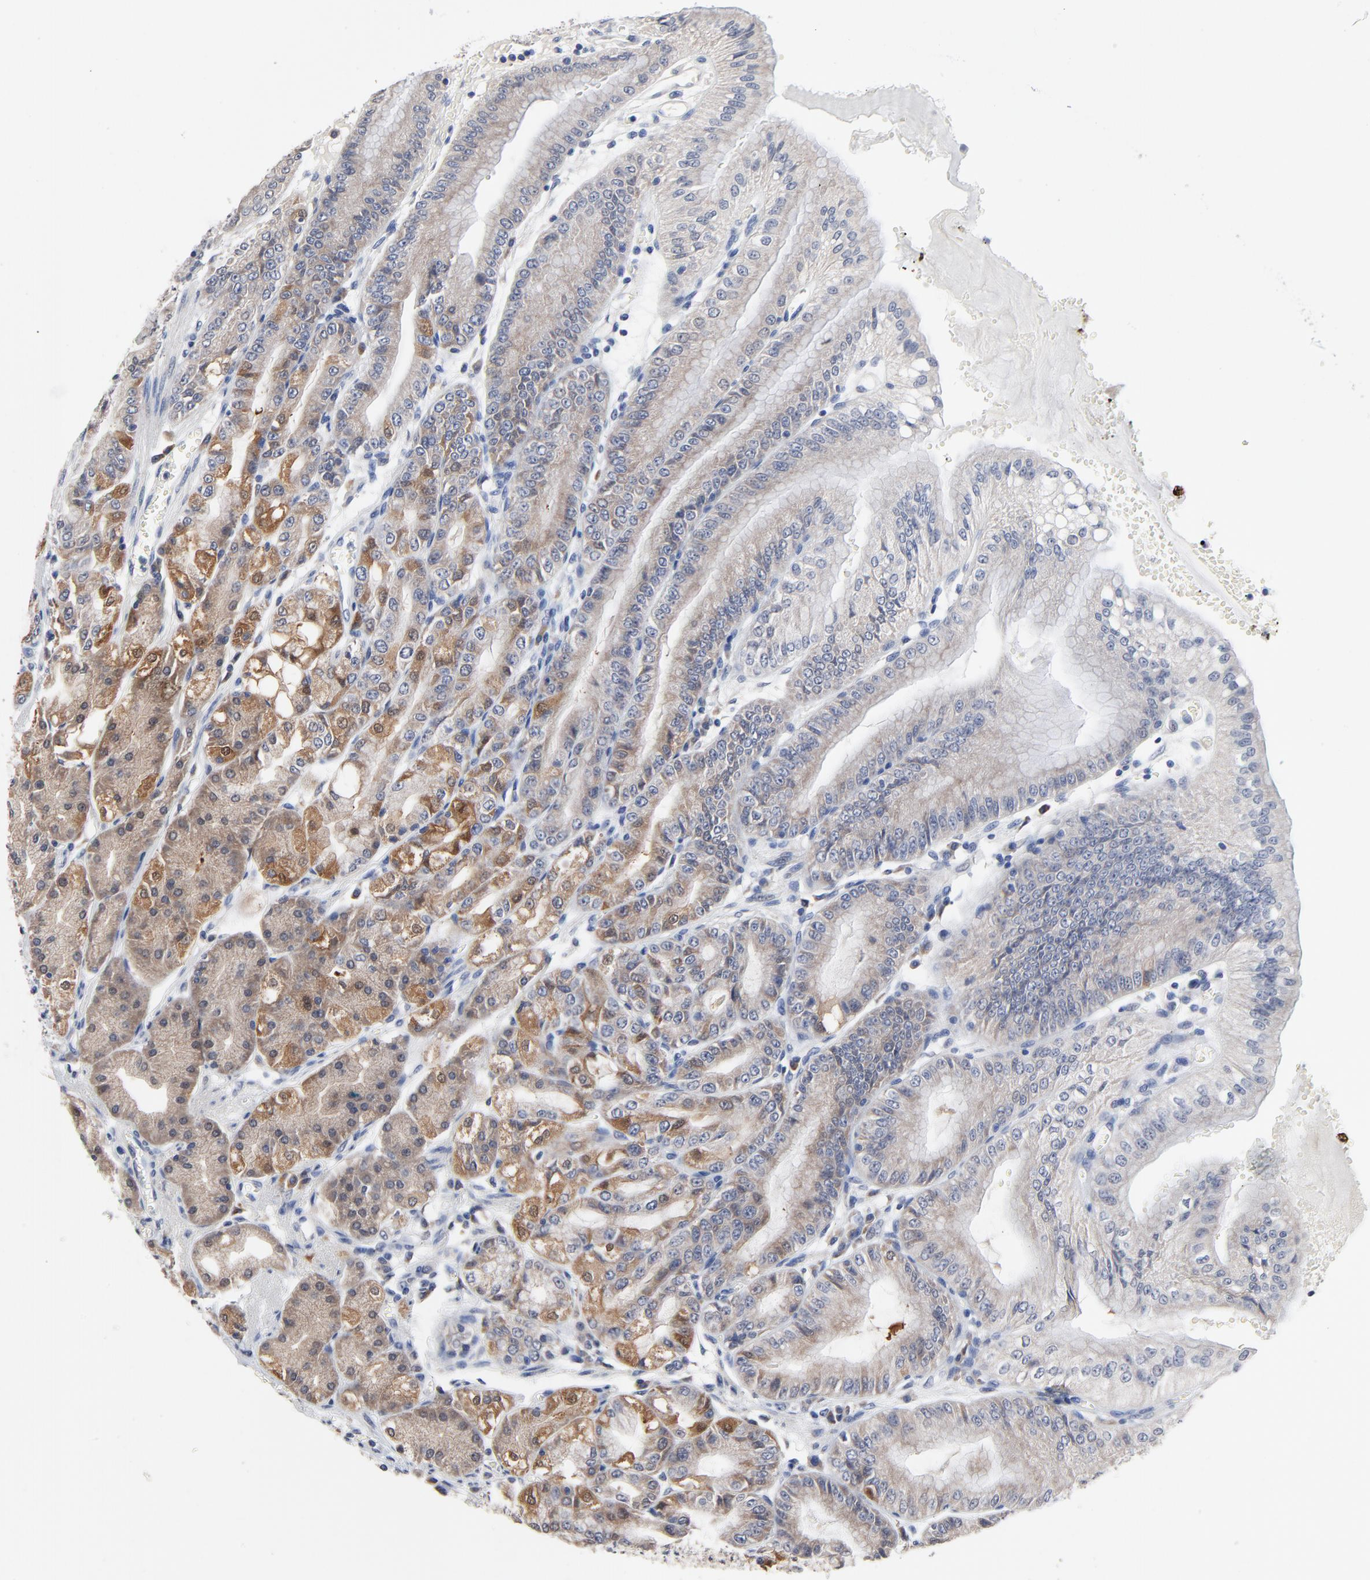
{"staining": {"intensity": "moderate", "quantity": "25%-75%", "location": "cytoplasmic/membranous"}, "tissue": "stomach", "cell_type": "Glandular cells", "image_type": "normal", "snomed": [{"axis": "morphology", "description": "Normal tissue, NOS"}, {"axis": "topography", "description": "Stomach, lower"}], "caption": "Immunohistochemical staining of normal stomach shows moderate cytoplasmic/membranous protein positivity in about 25%-75% of glandular cells.", "gene": "FBXL5", "patient": {"sex": "male", "age": 71}}